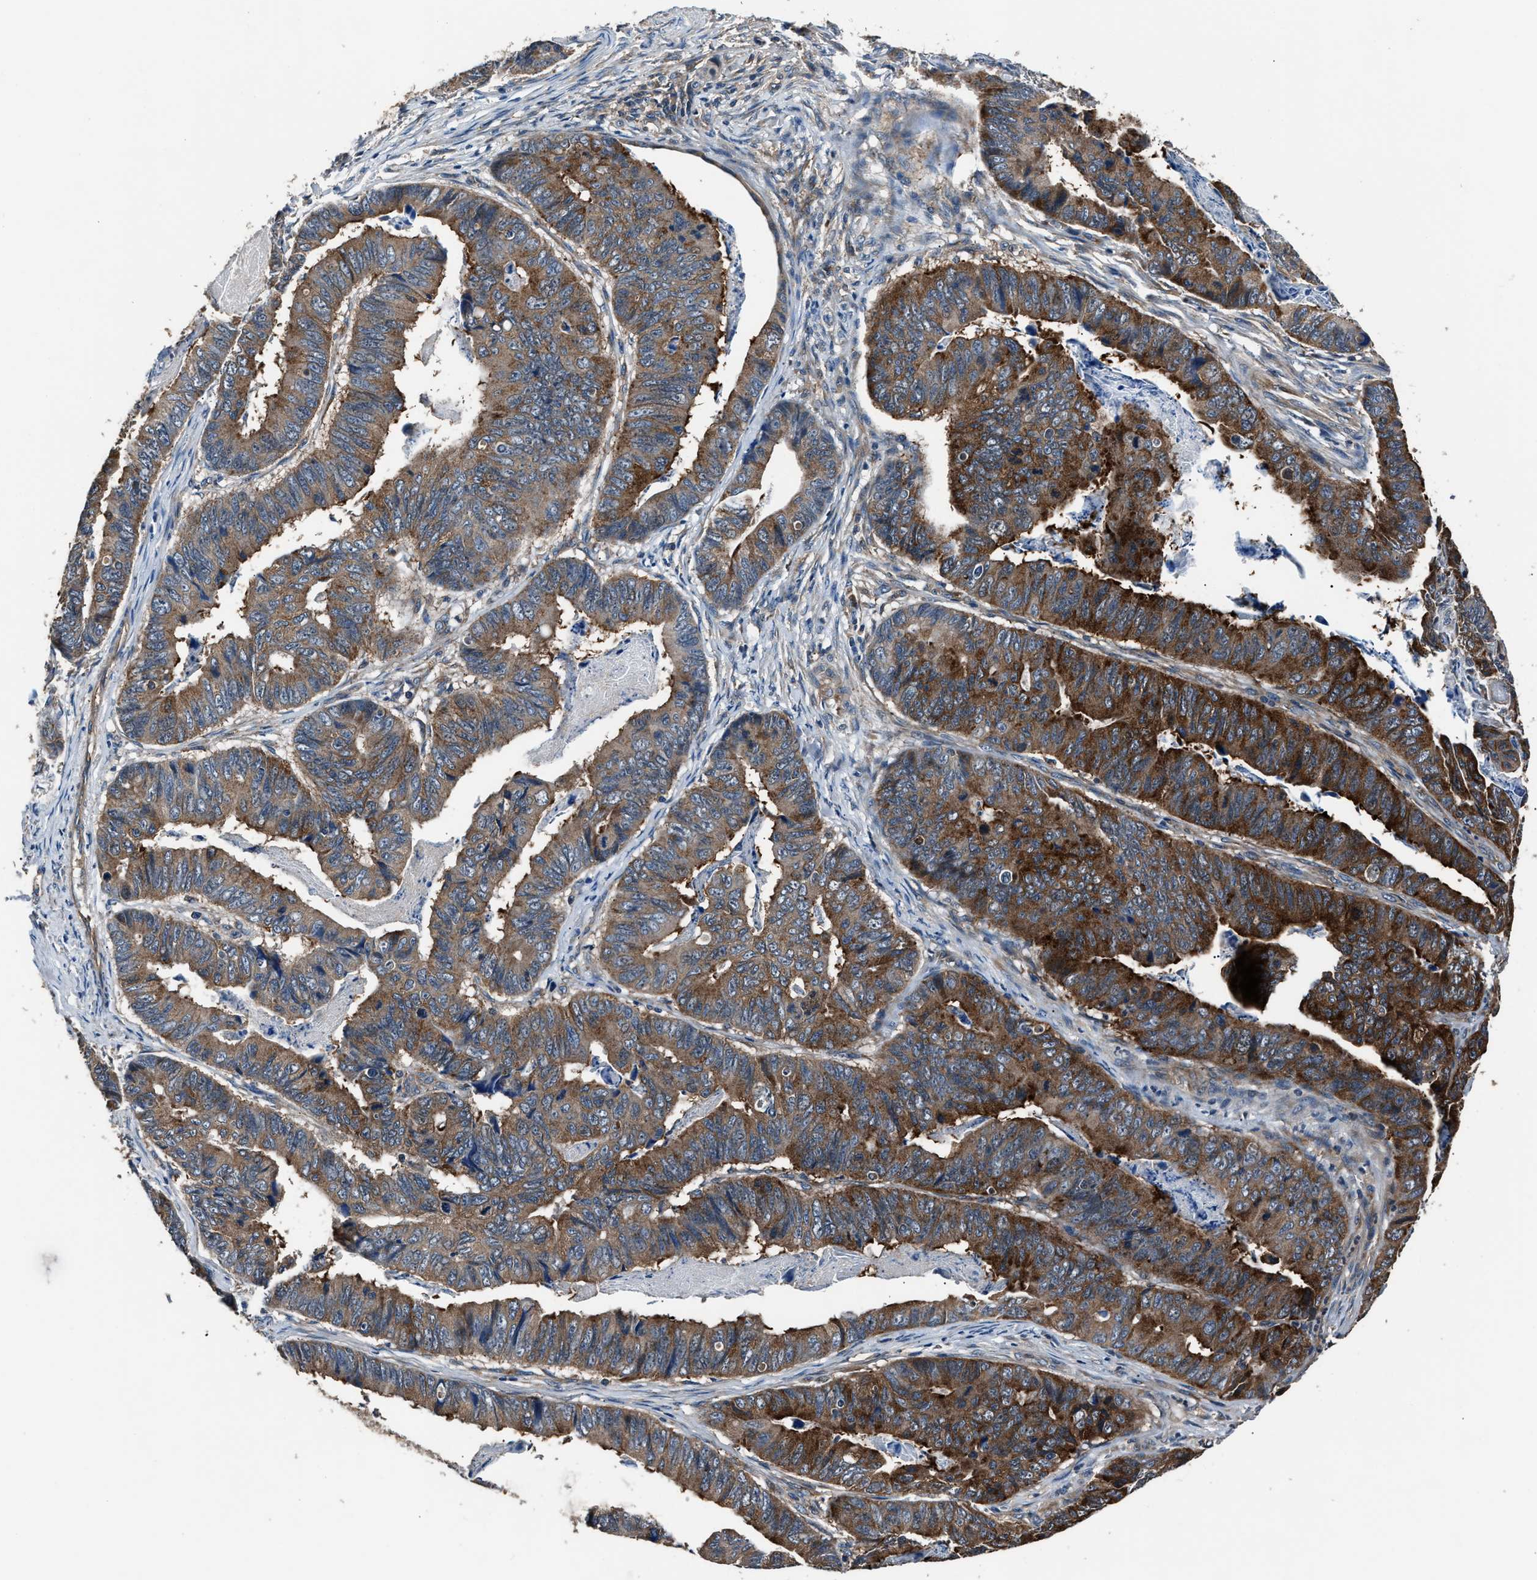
{"staining": {"intensity": "strong", "quantity": ">75%", "location": "cytoplasmic/membranous"}, "tissue": "stomach cancer", "cell_type": "Tumor cells", "image_type": "cancer", "snomed": [{"axis": "morphology", "description": "Adenocarcinoma, NOS"}, {"axis": "topography", "description": "Stomach, lower"}], "caption": "Strong cytoplasmic/membranous staining for a protein is present in approximately >75% of tumor cells of adenocarcinoma (stomach) using IHC.", "gene": "IMPDH2", "patient": {"sex": "male", "age": 77}}